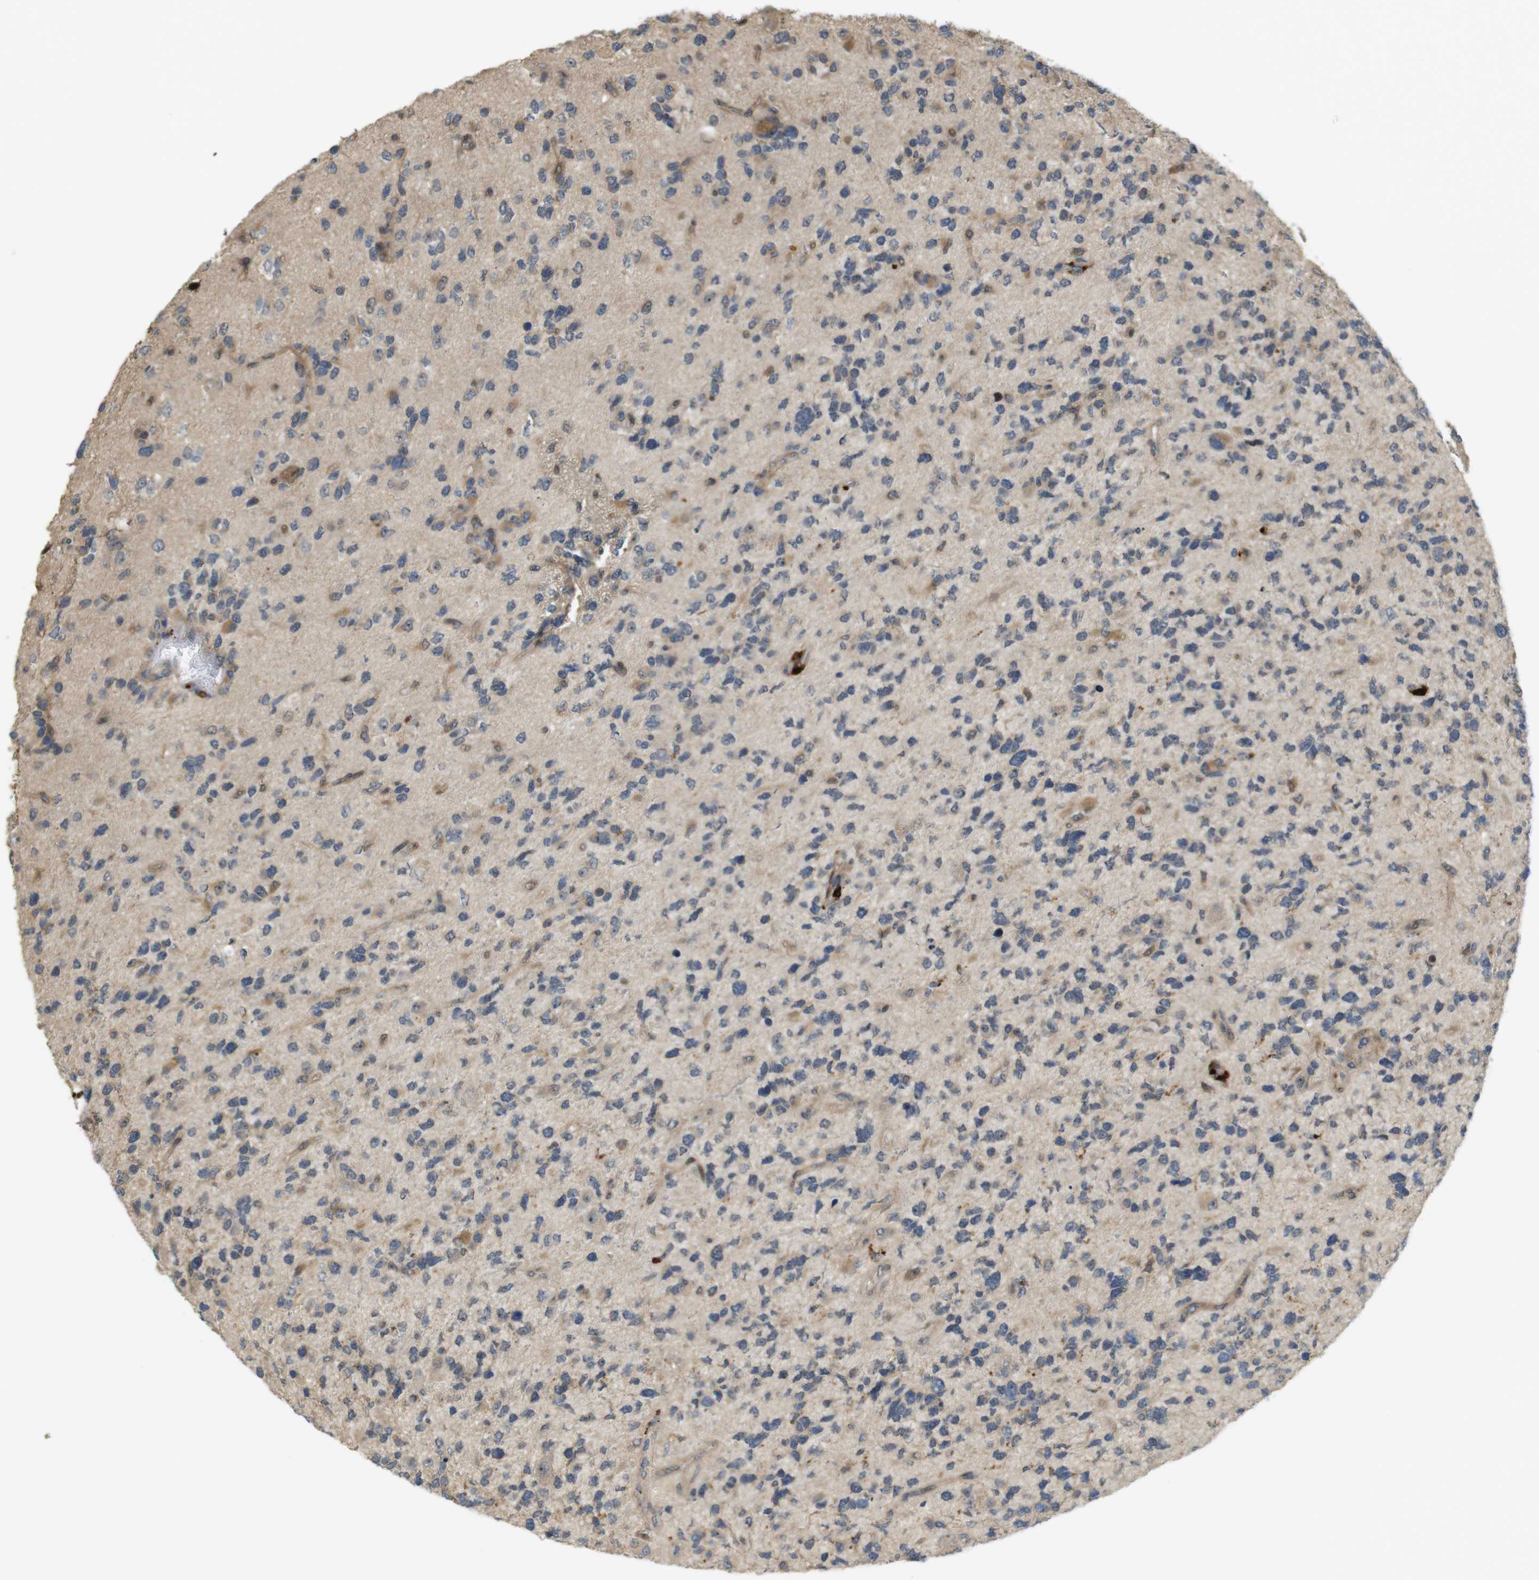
{"staining": {"intensity": "moderate", "quantity": "<25%", "location": "cytoplasmic/membranous"}, "tissue": "glioma", "cell_type": "Tumor cells", "image_type": "cancer", "snomed": [{"axis": "morphology", "description": "Glioma, malignant, High grade"}, {"axis": "topography", "description": "Brain"}], "caption": "An image showing moderate cytoplasmic/membranous staining in about <25% of tumor cells in glioma, as visualized by brown immunohistochemical staining.", "gene": "TSPAN9", "patient": {"sex": "female", "age": 58}}